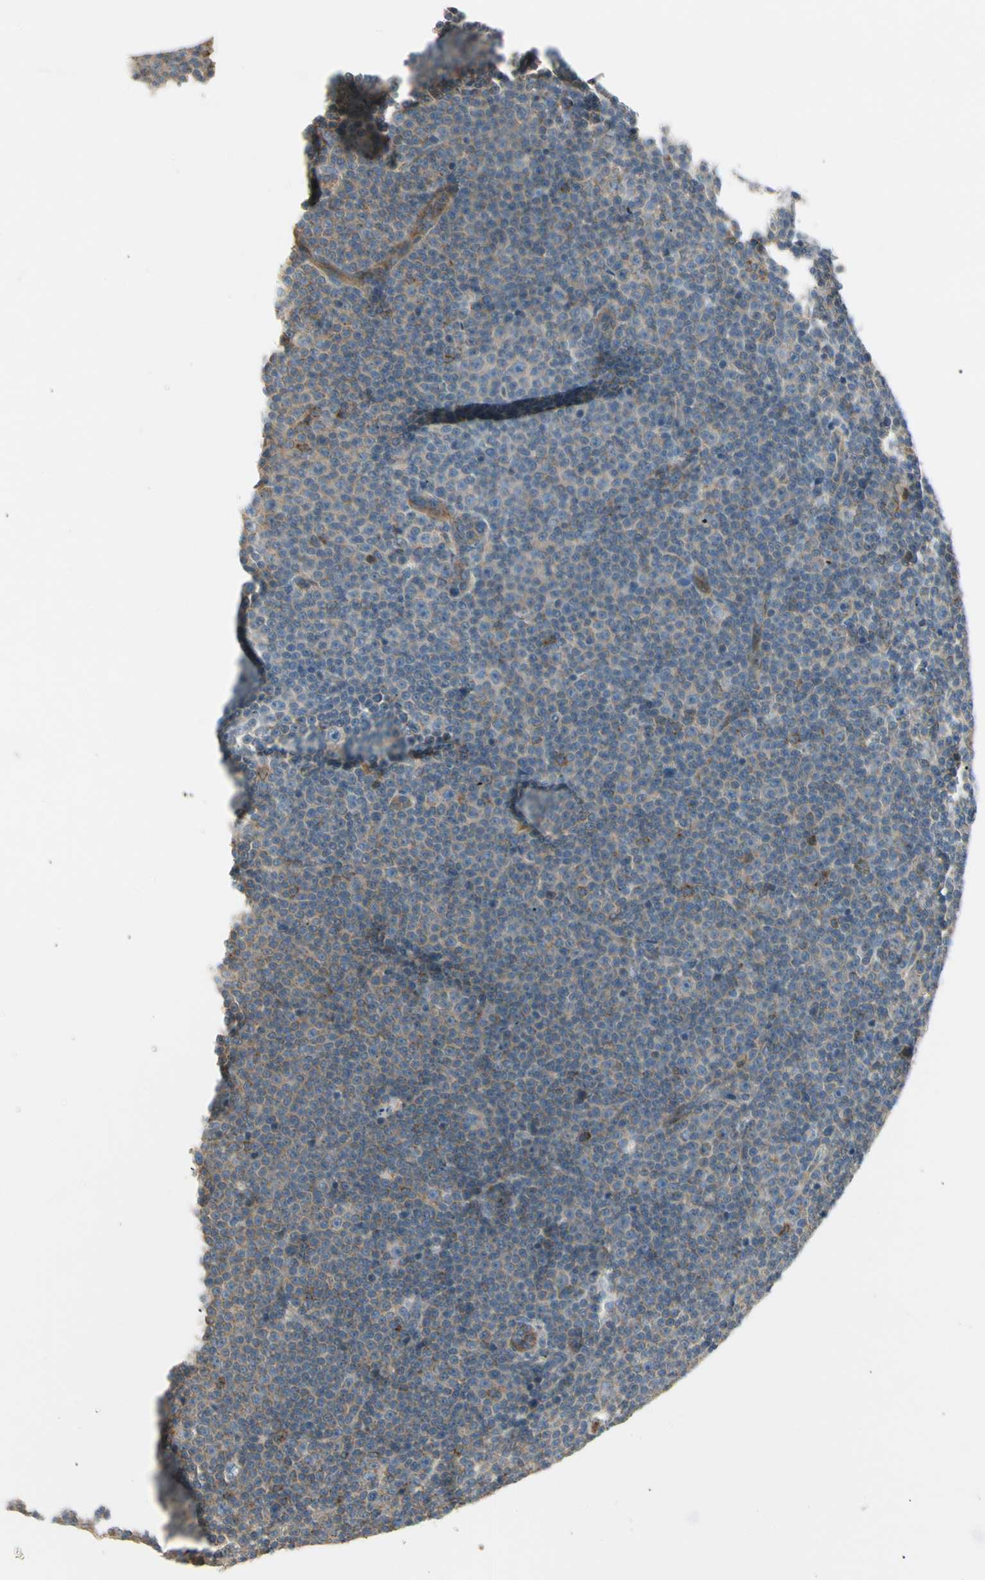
{"staining": {"intensity": "weak", "quantity": ">75%", "location": "cytoplasmic/membranous"}, "tissue": "lymphoma", "cell_type": "Tumor cells", "image_type": "cancer", "snomed": [{"axis": "morphology", "description": "Malignant lymphoma, non-Hodgkin's type, Low grade"}, {"axis": "topography", "description": "Lymph node"}], "caption": "Tumor cells display weak cytoplasmic/membranous staining in about >75% of cells in lymphoma.", "gene": "AGFG1", "patient": {"sex": "female", "age": 67}}